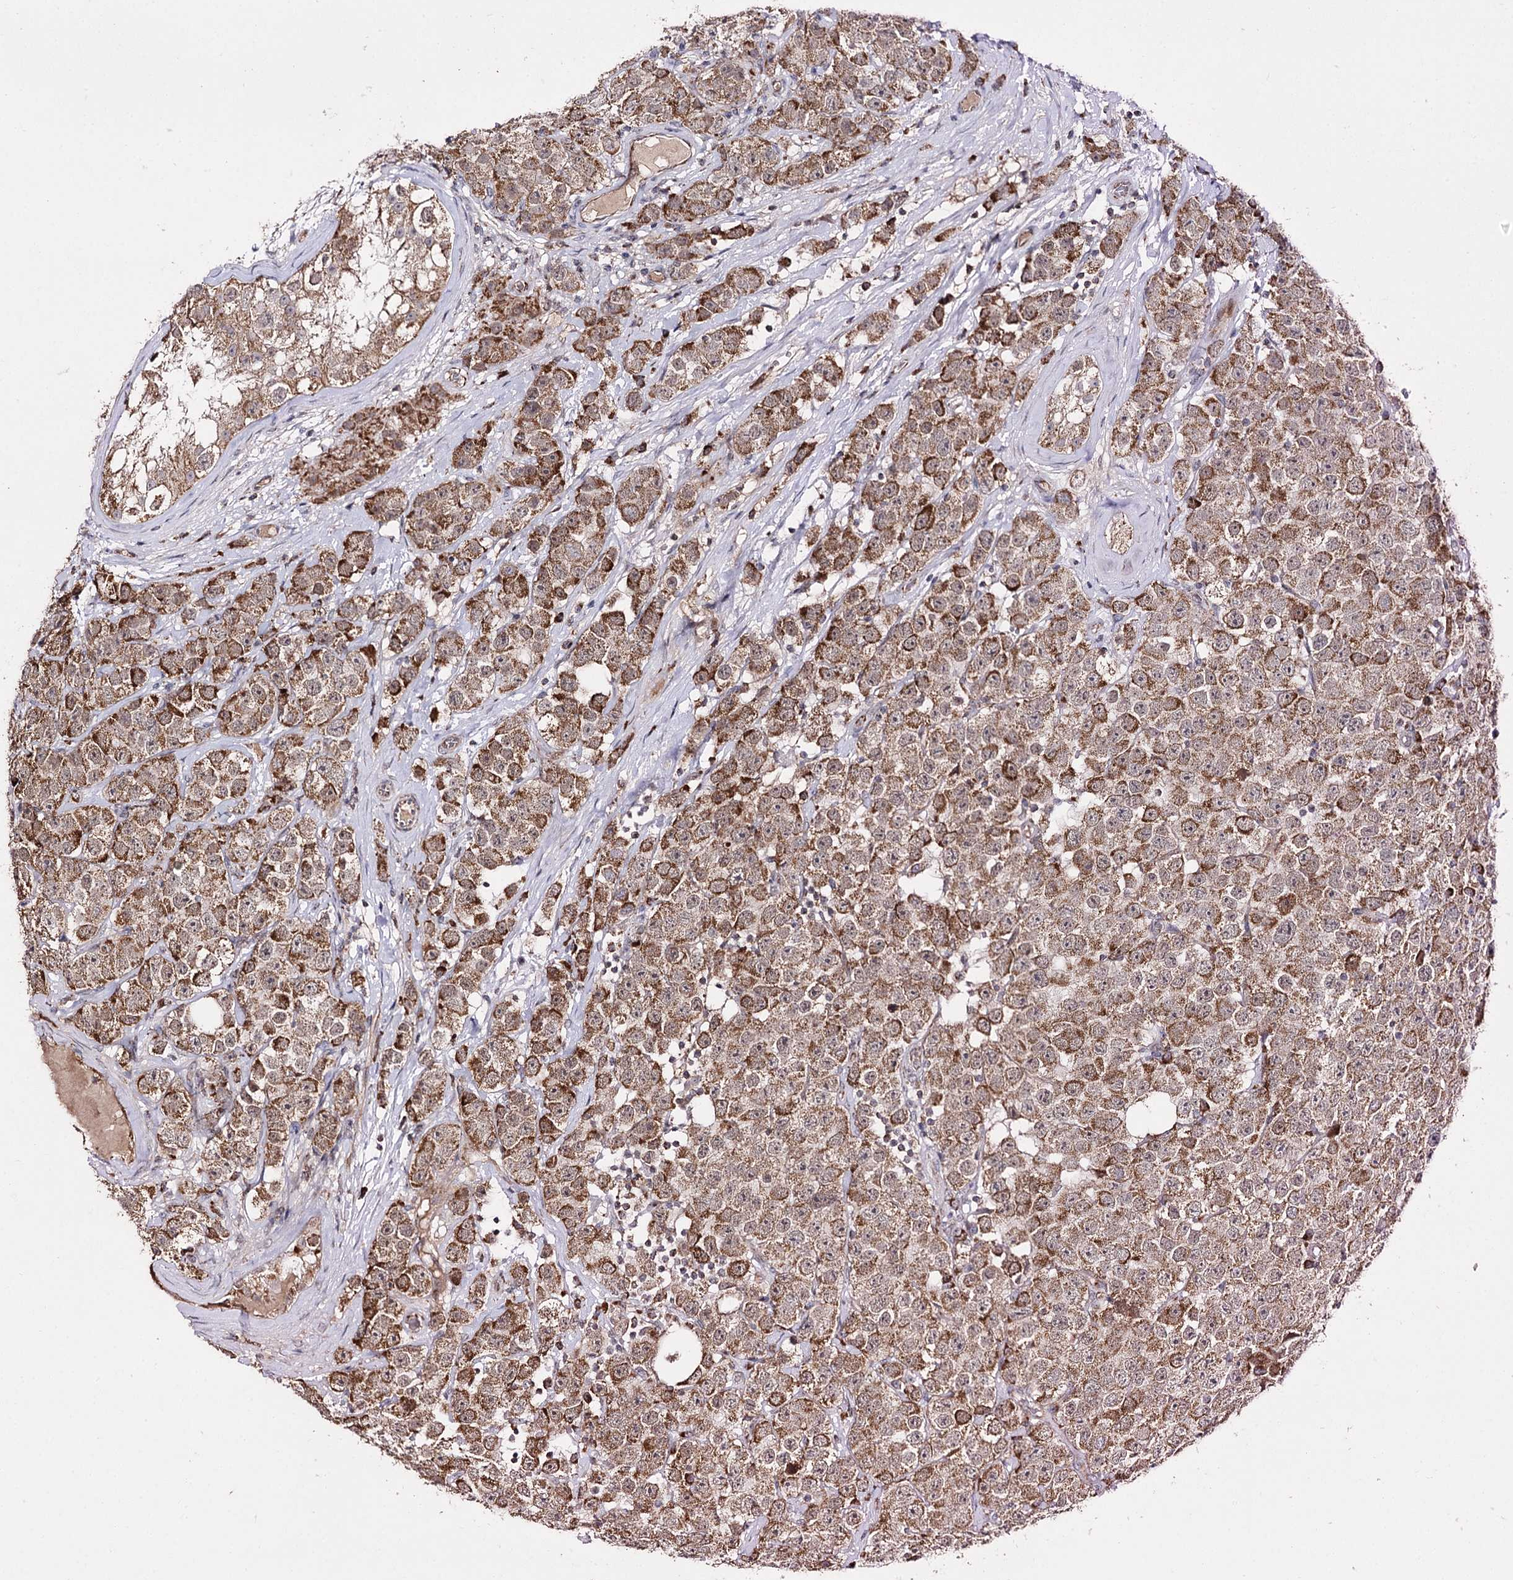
{"staining": {"intensity": "moderate", "quantity": ">75%", "location": "cytoplasmic/membranous"}, "tissue": "testis cancer", "cell_type": "Tumor cells", "image_type": "cancer", "snomed": [{"axis": "morphology", "description": "Seminoma, NOS"}, {"axis": "topography", "description": "Testis"}], "caption": "Testis cancer (seminoma) stained with a protein marker reveals moderate staining in tumor cells.", "gene": "CBR4", "patient": {"sex": "male", "age": 28}}